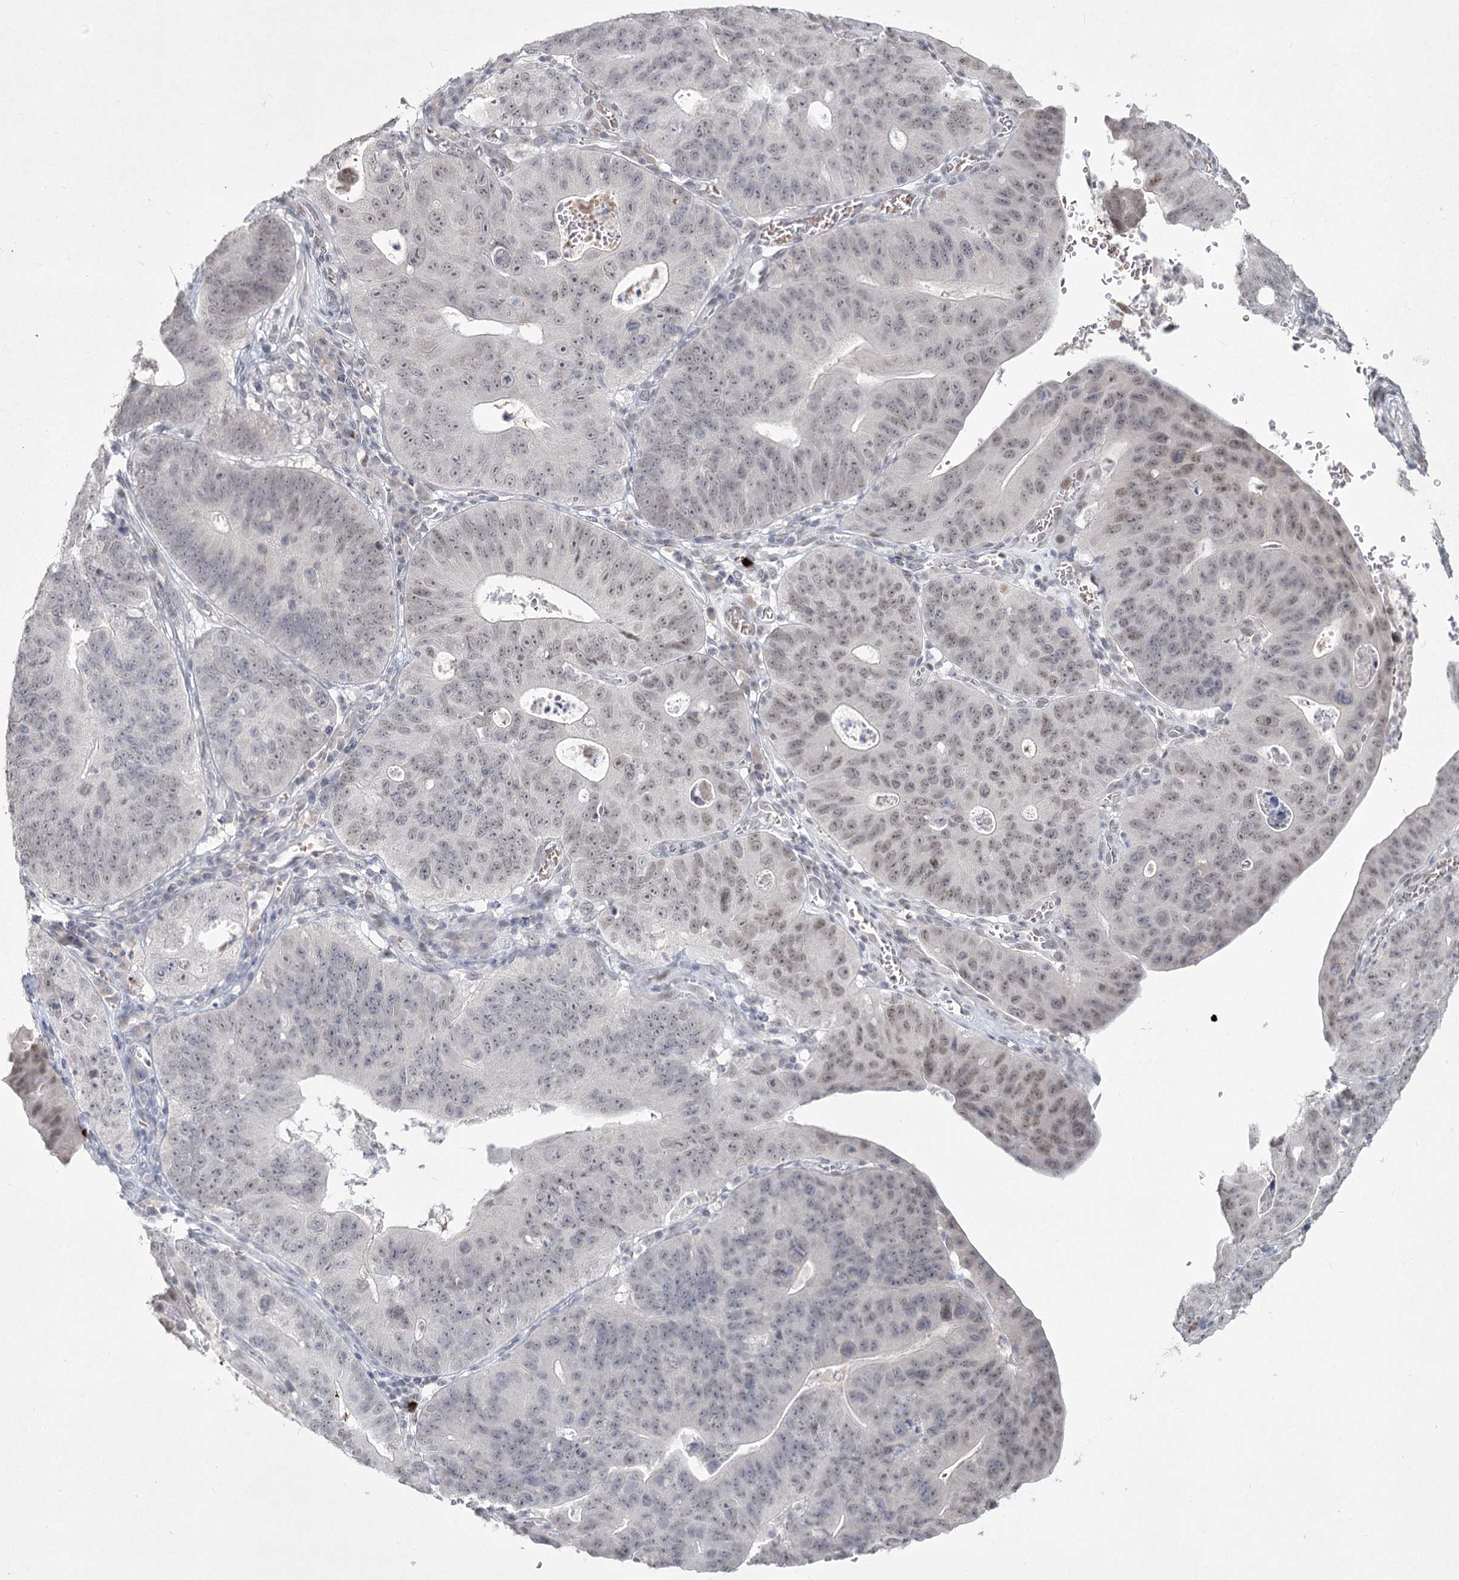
{"staining": {"intensity": "weak", "quantity": "<25%", "location": "nuclear"}, "tissue": "stomach cancer", "cell_type": "Tumor cells", "image_type": "cancer", "snomed": [{"axis": "morphology", "description": "Adenocarcinoma, NOS"}, {"axis": "topography", "description": "Stomach"}], "caption": "This is a image of immunohistochemistry staining of stomach adenocarcinoma, which shows no expression in tumor cells.", "gene": "LY6G5C", "patient": {"sex": "male", "age": 59}}